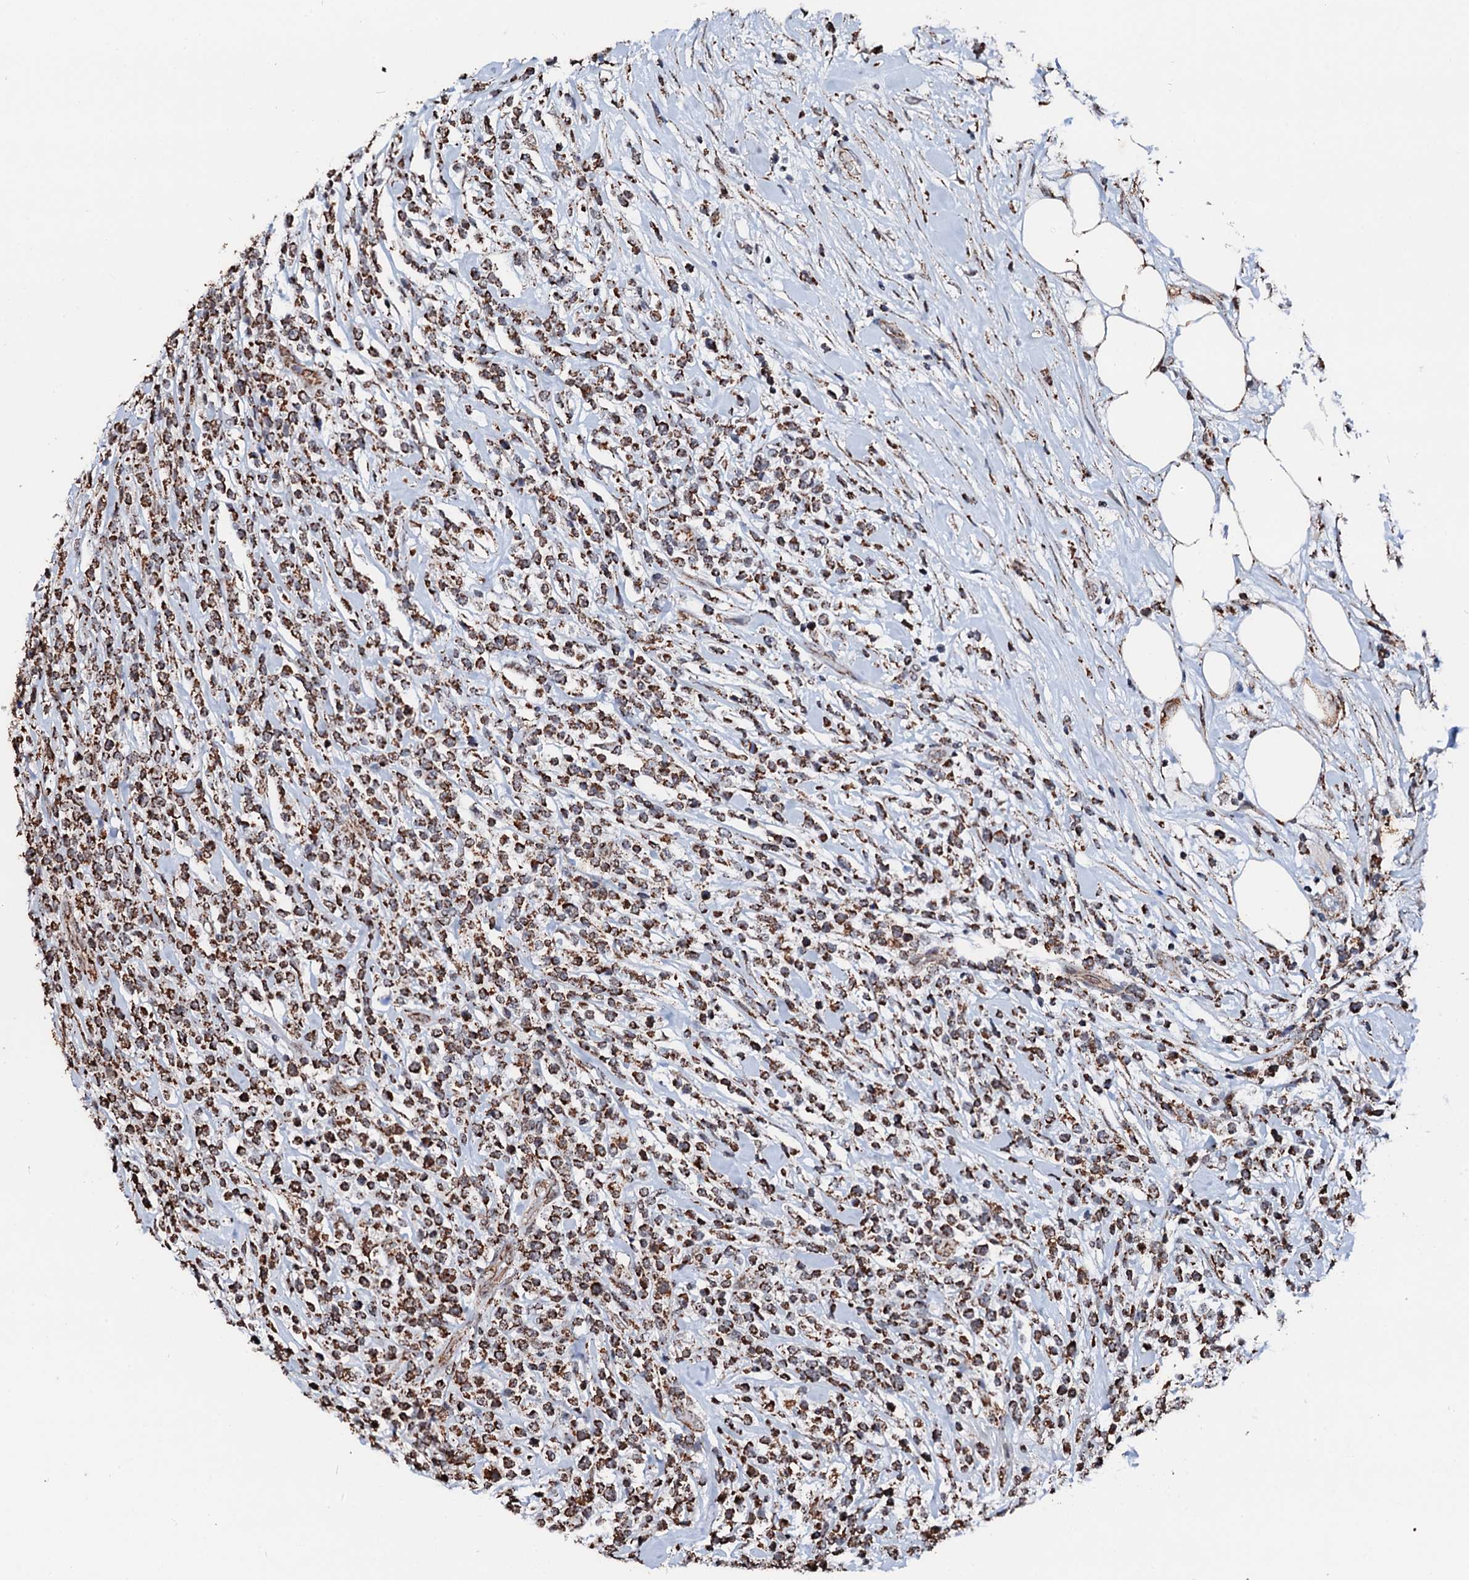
{"staining": {"intensity": "strong", "quantity": ">75%", "location": "cytoplasmic/membranous"}, "tissue": "lymphoma", "cell_type": "Tumor cells", "image_type": "cancer", "snomed": [{"axis": "morphology", "description": "Malignant lymphoma, non-Hodgkin's type, High grade"}, {"axis": "topography", "description": "Colon"}], "caption": "About >75% of tumor cells in lymphoma show strong cytoplasmic/membranous protein expression as visualized by brown immunohistochemical staining.", "gene": "SECISBP2L", "patient": {"sex": "female", "age": 53}}